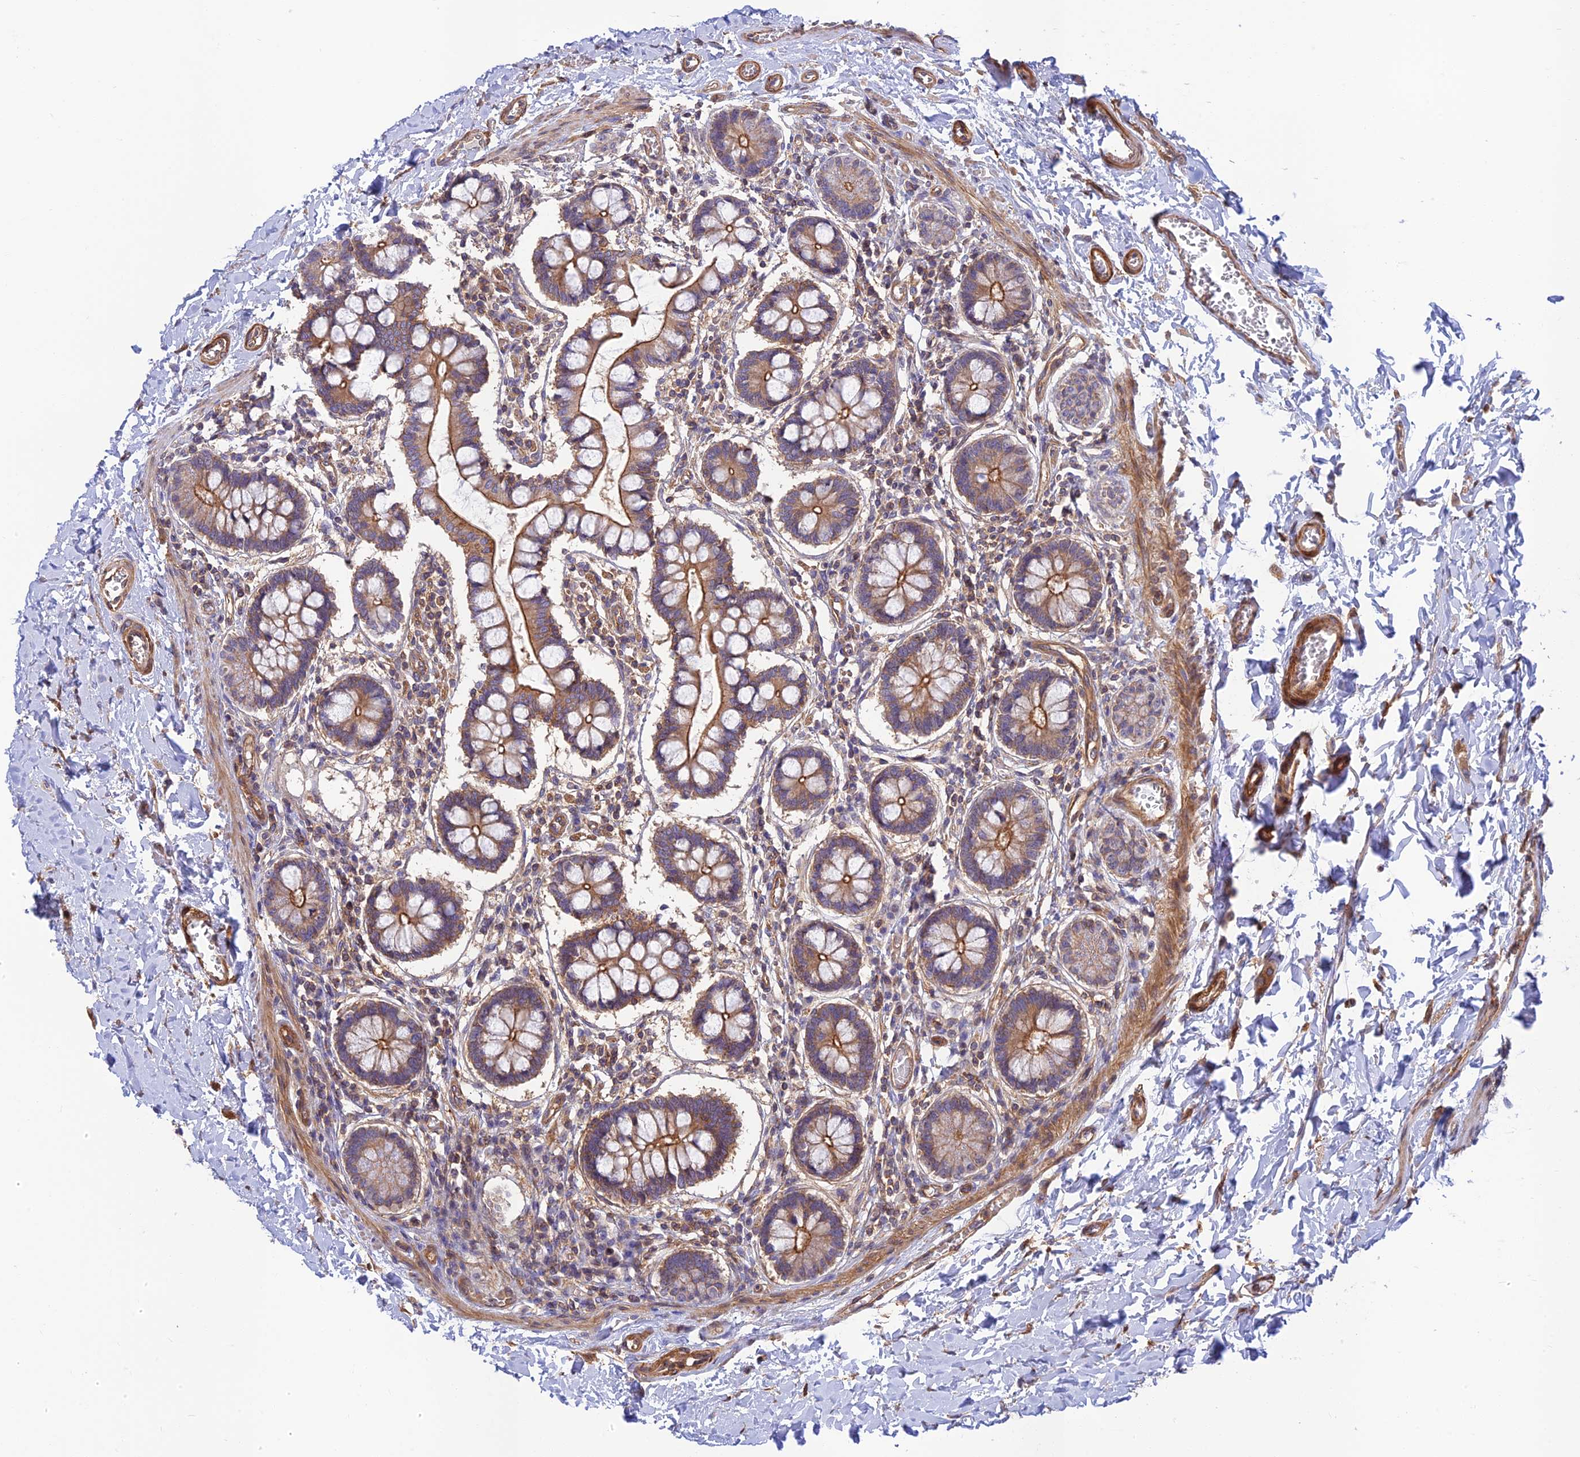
{"staining": {"intensity": "strong", "quantity": "25%-75%", "location": "cytoplasmic/membranous"}, "tissue": "small intestine", "cell_type": "Glandular cells", "image_type": "normal", "snomed": [{"axis": "morphology", "description": "Normal tissue, NOS"}, {"axis": "topography", "description": "Small intestine"}], "caption": "DAB (3,3'-diaminobenzidine) immunohistochemical staining of benign human small intestine reveals strong cytoplasmic/membranous protein staining in approximately 25%-75% of glandular cells.", "gene": "PPP1R12C", "patient": {"sex": "male", "age": 52}}